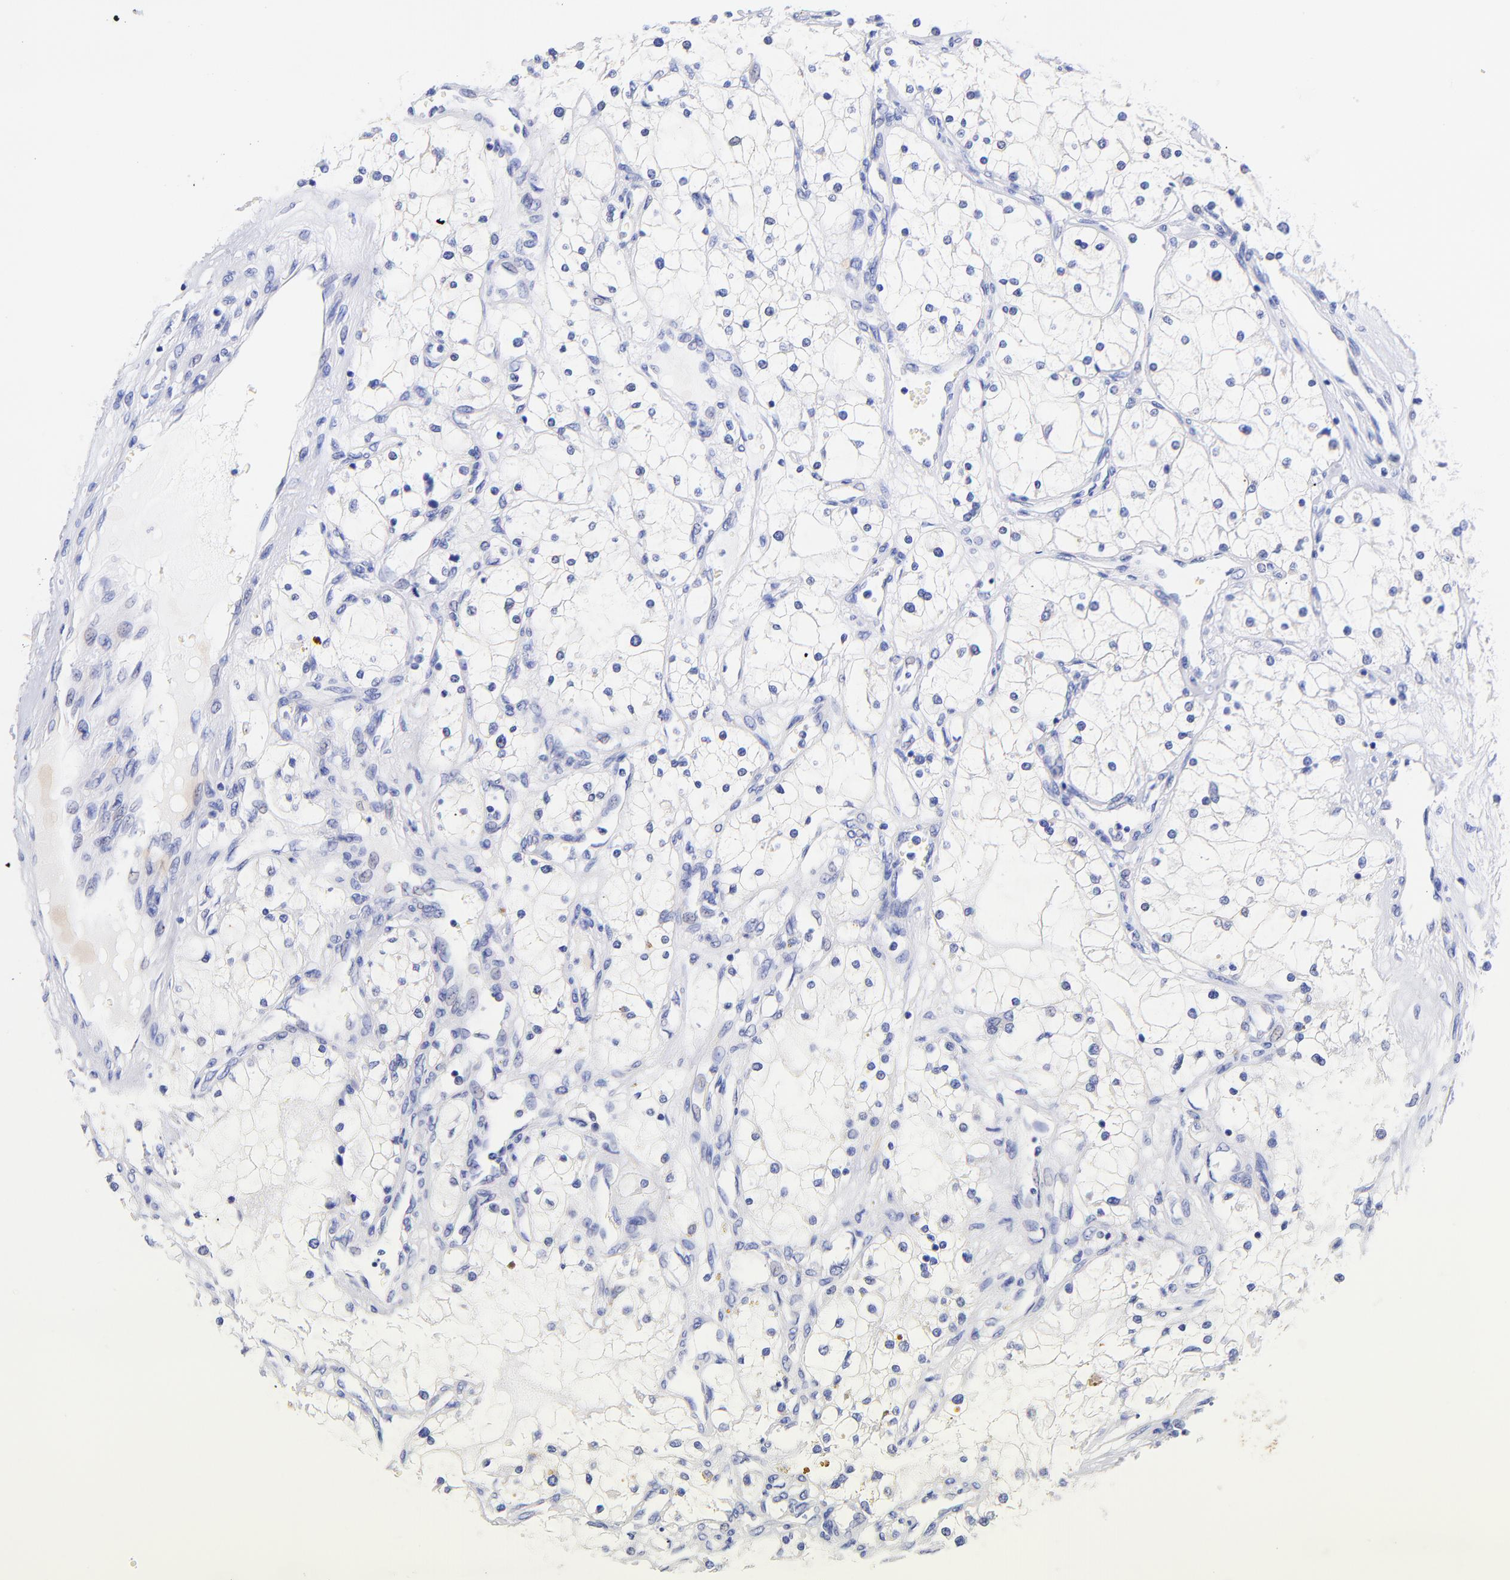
{"staining": {"intensity": "negative", "quantity": "none", "location": "none"}, "tissue": "renal cancer", "cell_type": "Tumor cells", "image_type": "cancer", "snomed": [{"axis": "morphology", "description": "Adenocarcinoma, NOS"}, {"axis": "topography", "description": "Kidney"}], "caption": "This is a histopathology image of immunohistochemistry (IHC) staining of renal cancer, which shows no expression in tumor cells. (DAB (3,3'-diaminobenzidine) IHC visualized using brightfield microscopy, high magnification).", "gene": "GPHN", "patient": {"sex": "male", "age": 61}}